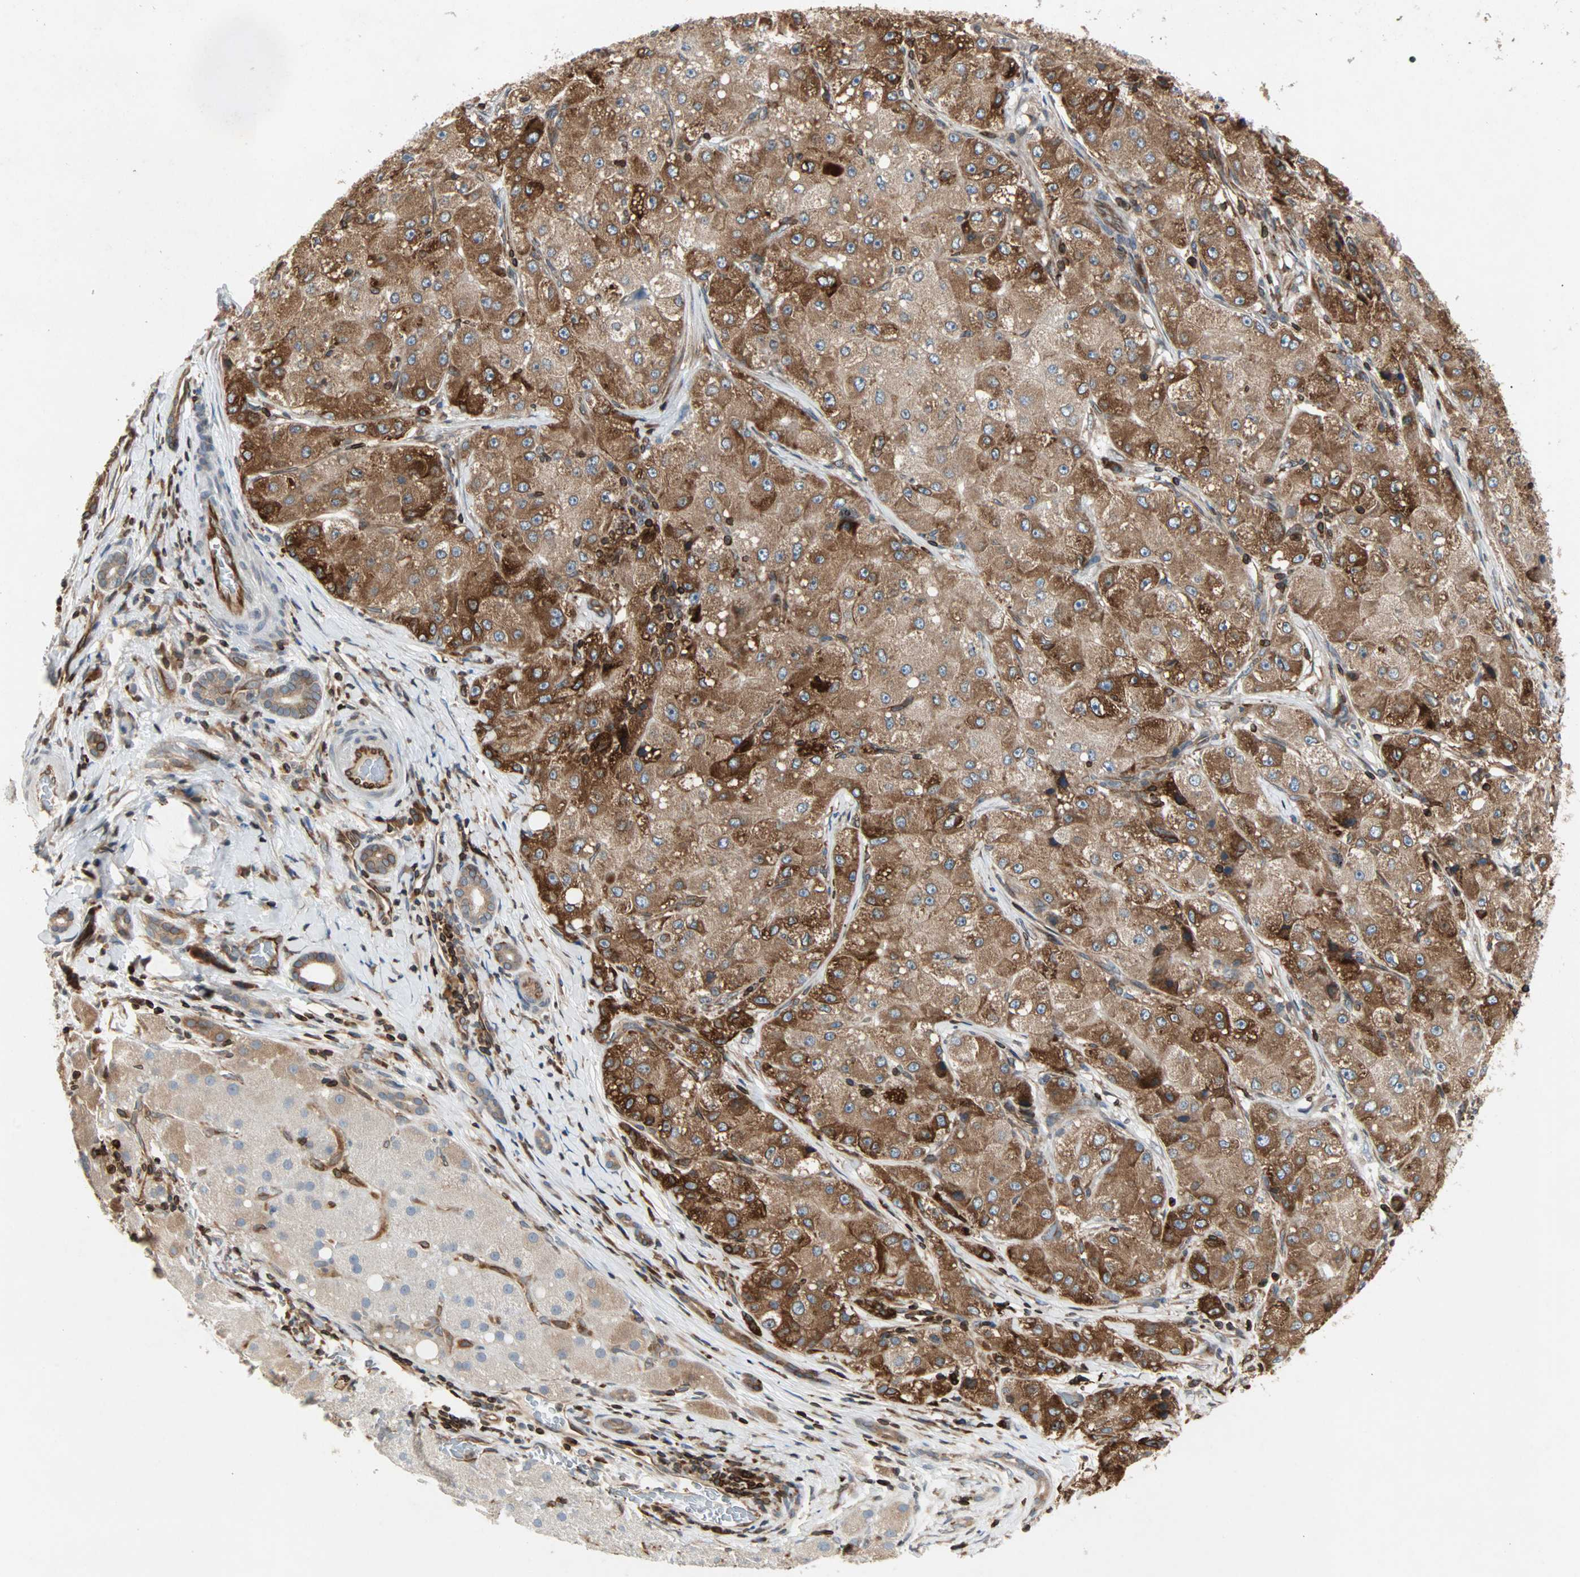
{"staining": {"intensity": "strong", "quantity": ">75%", "location": "cytoplasmic/membranous"}, "tissue": "liver cancer", "cell_type": "Tumor cells", "image_type": "cancer", "snomed": [{"axis": "morphology", "description": "Carcinoma, Hepatocellular, NOS"}, {"axis": "topography", "description": "Liver"}], "caption": "A brown stain highlights strong cytoplasmic/membranous expression of a protein in human liver hepatocellular carcinoma tumor cells.", "gene": "TAPBP", "patient": {"sex": "male", "age": 80}}